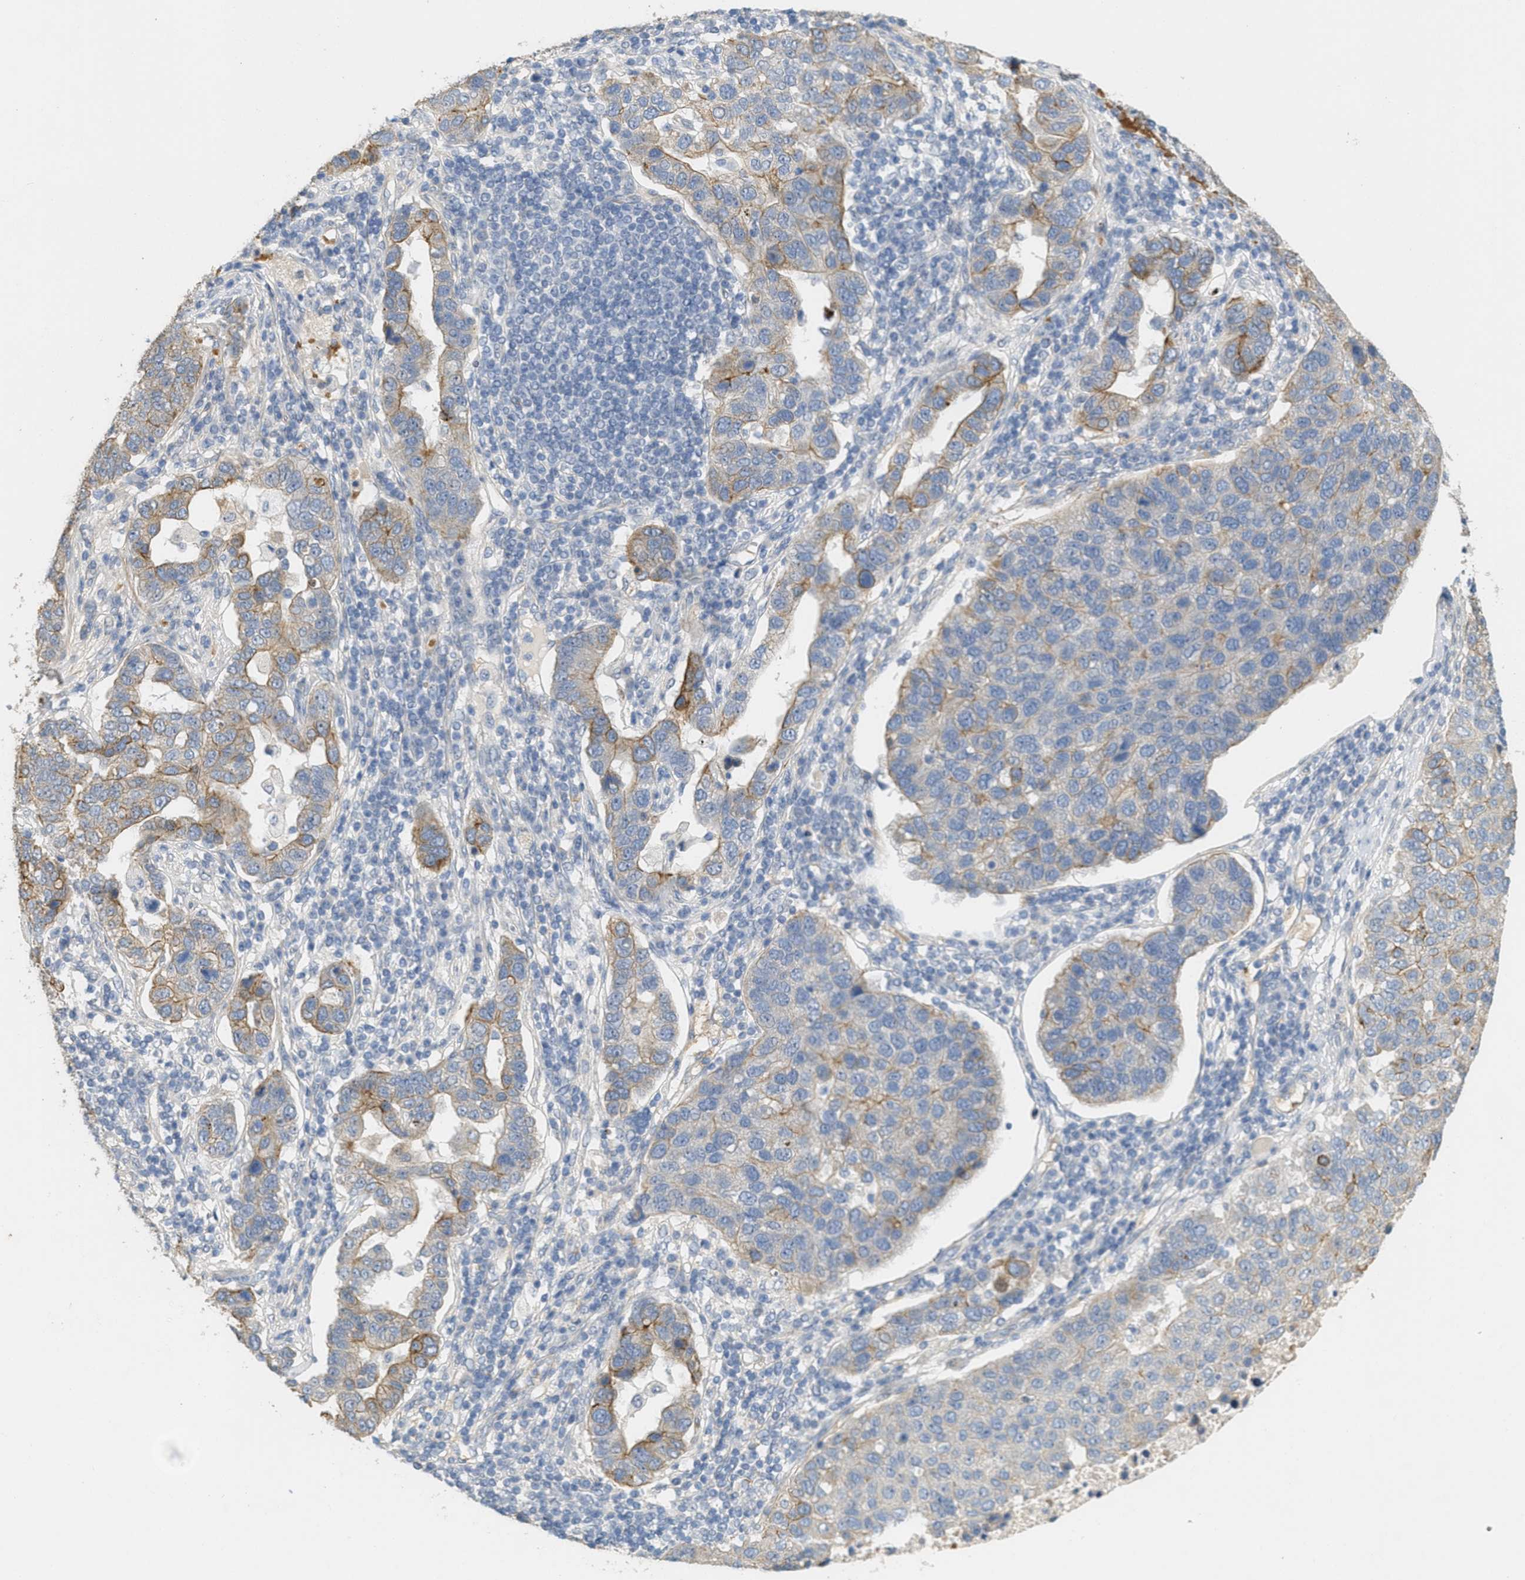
{"staining": {"intensity": "moderate", "quantity": "25%-75%", "location": "cytoplasmic/membranous"}, "tissue": "pancreatic cancer", "cell_type": "Tumor cells", "image_type": "cancer", "snomed": [{"axis": "morphology", "description": "Adenocarcinoma, NOS"}, {"axis": "topography", "description": "Pancreas"}], "caption": "Immunohistochemical staining of pancreatic cancer demonstrates medium levels of moderate cytoplasmic/membranous protein staining in about 25%-75% of tumor cells.", "gene": "MRS2", "patient": {"sex": "female", "age": 61}}